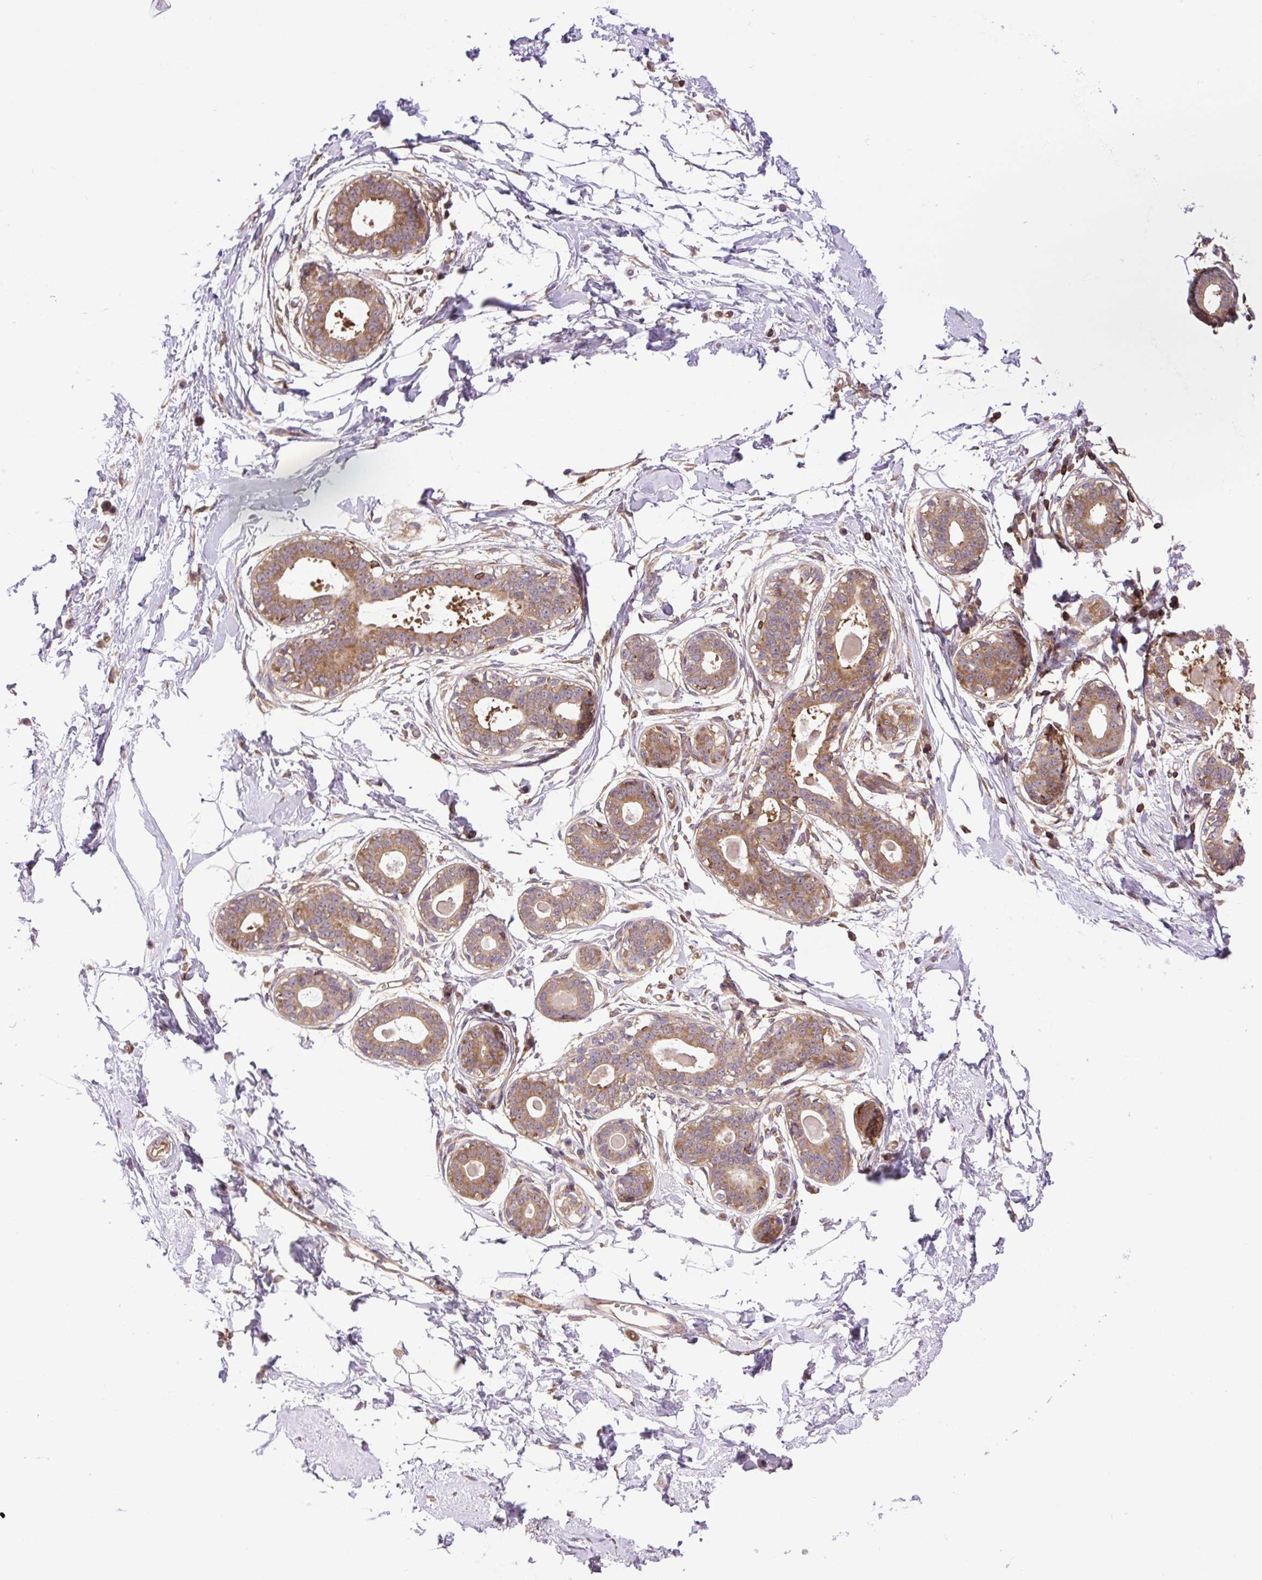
{"staining": {"intensity": "negative", "quantity": "none", "location": "none"}, "tissue": "breast", "cell_type": "Adipocytes", "image_type": "normal", "snomed": [{"axis": "morphology", "description": "Normal tissue, NOS"}, {"axis": "topography", "description": "Breast"}], "caption": "The immunohistochemistry image has no significant staining in adipocytes of breast. Nuclei are stained in blue.", "gene": "PLCG1", "patient": {"sex": "female", "age": 45}}